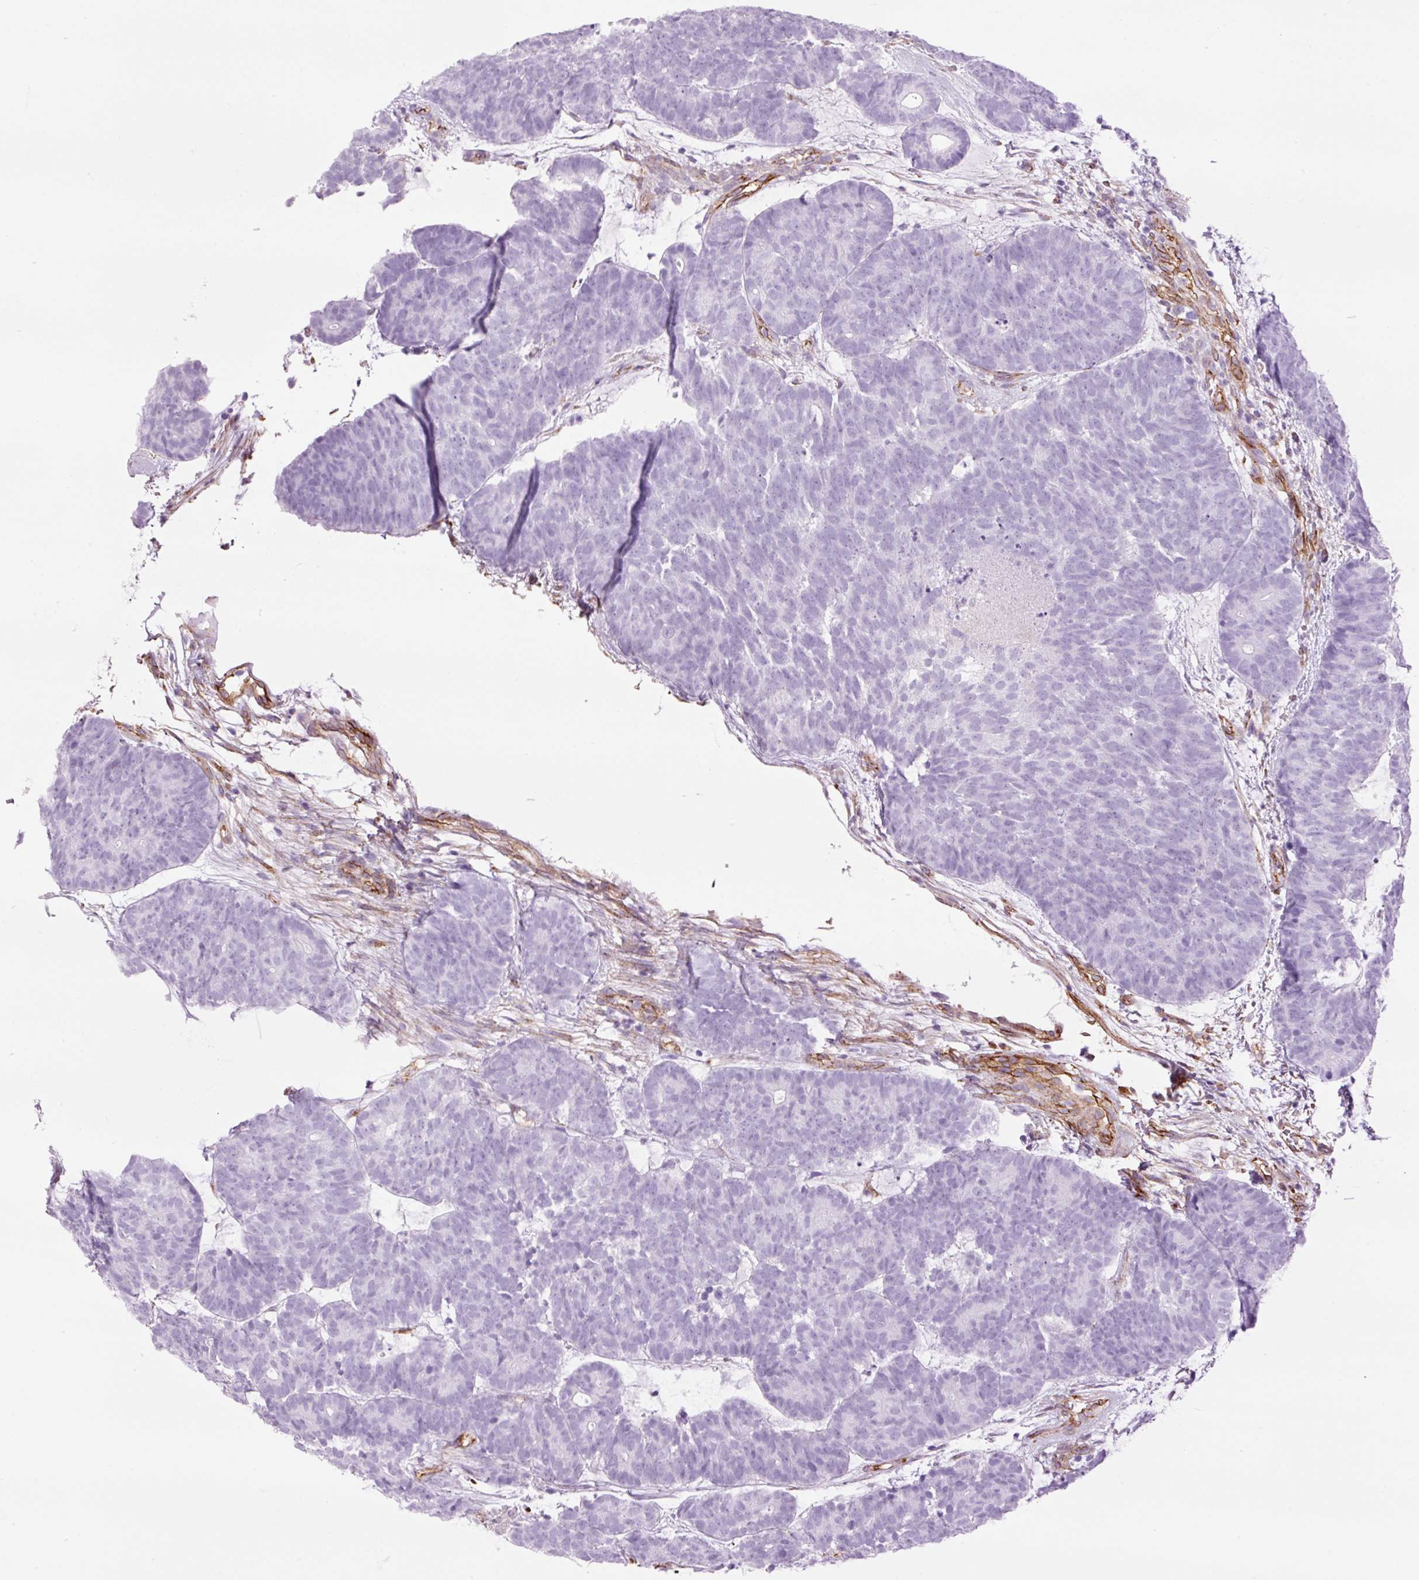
{"staining": {"intensity": "negative", "quantity": "none", "location": "none"}, "tissue": "head and neck cancer", "cell_type": "Tumor cells", "image_type": "cancer", "snomed": [{"axis": "morphology", "description": "Adenocarcinoma, NOS"}, {"axis": "topography", "description": "Head-Neck"}], "caption": "There is no significant staining in tumor cells of head and neck adenocarcinoma.", "gene": "CAV1", "patient": {"sex": "female", "age": 81}}